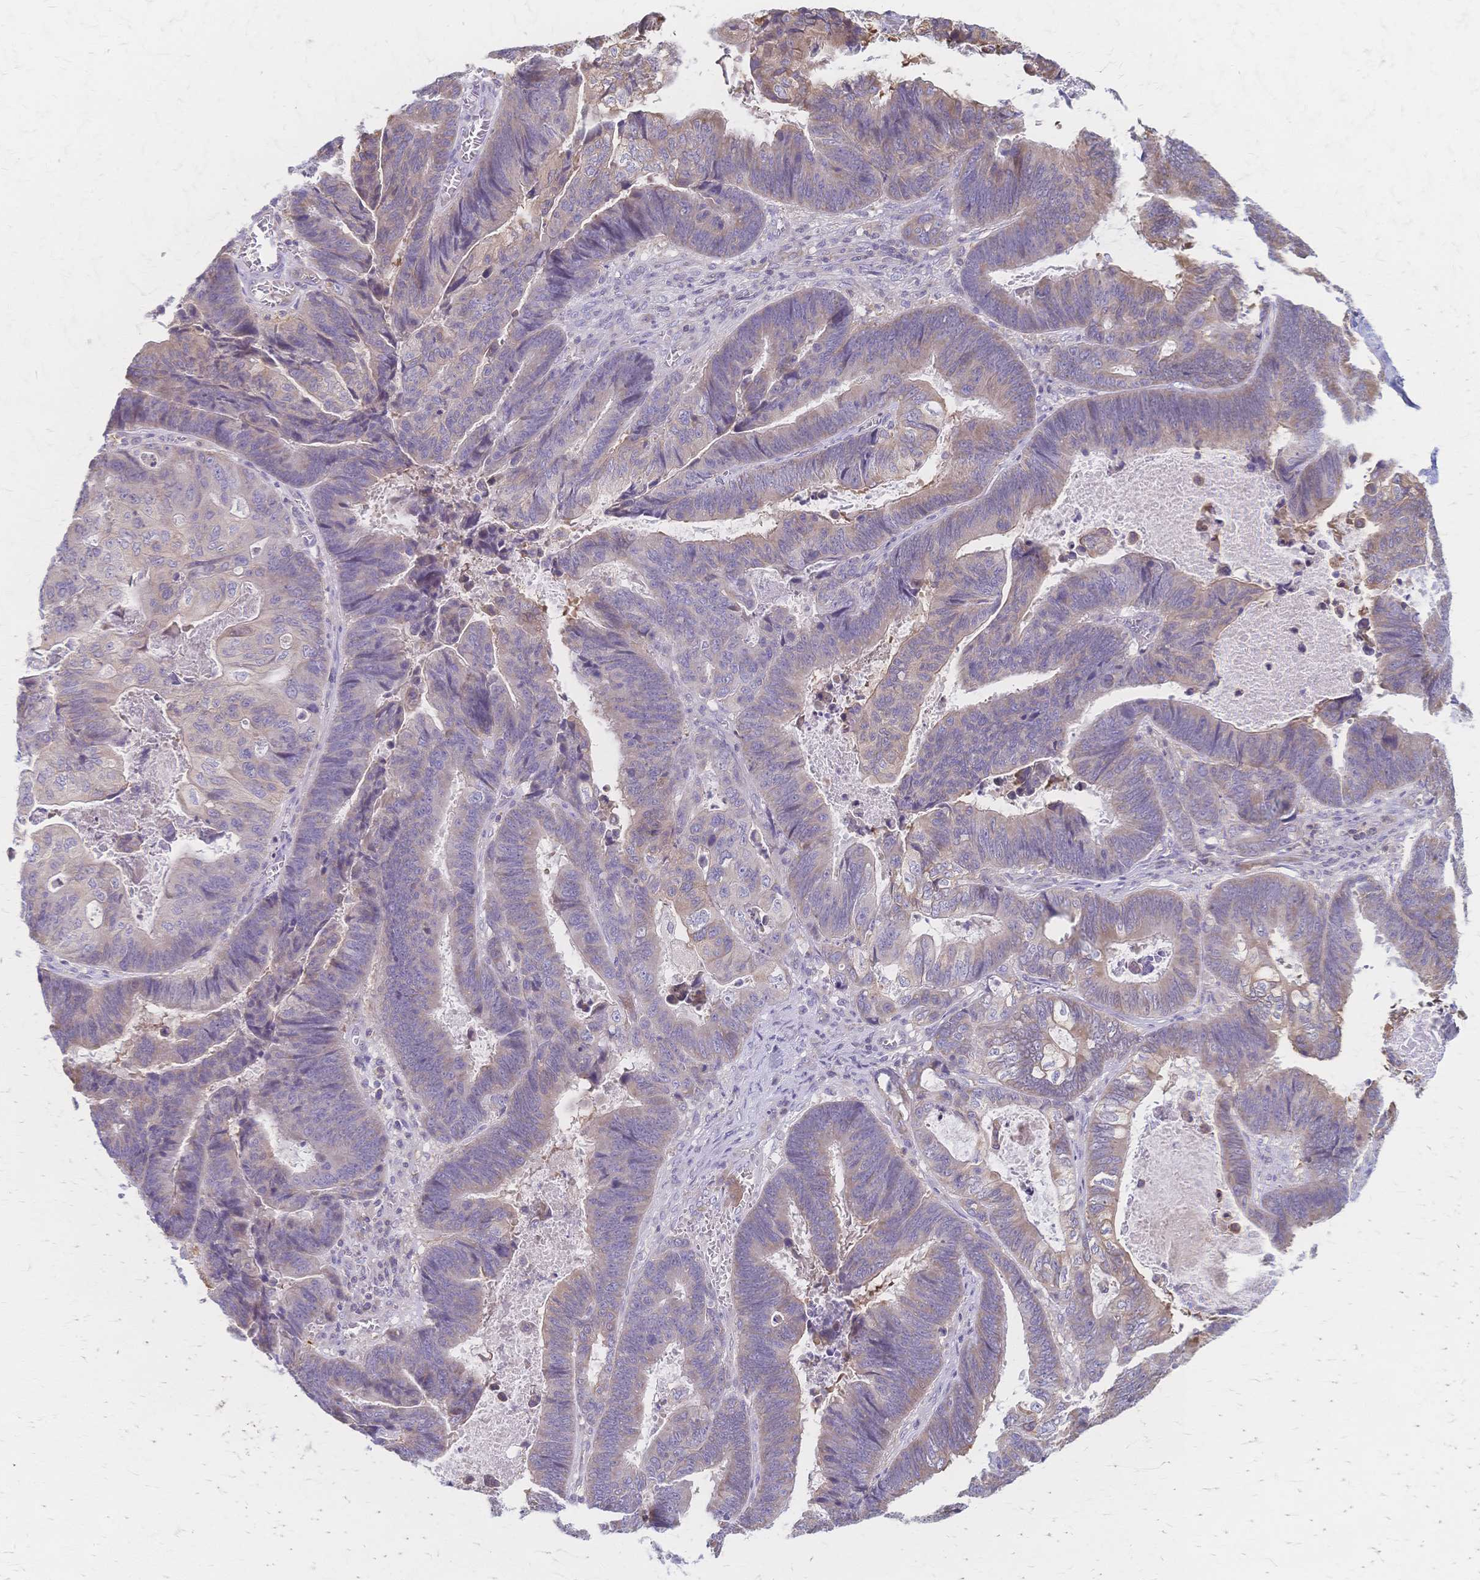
{"staining": {"intensity": "weak", "quantity": "25%-75%", "location": "cytoplasmic/membranous"}, "tissue": "lung cancer", "cell_type": "Tumor cells", "image_type": "cancer", "snomed": [{"axis": "morphology", "description": "Aneuploidy"}, {"axis": "morphology", "description": "Adenocarcinoma, NOS"}, {"axis": "morphology", "description": "Adenocarcinoma primary or metastatic"}, {"axis": "topography", "description": "Lung"}], "caption": "Brown immunohistochemical staining in human lung adenocarcinoma primary or metastatic exhibits weak cytoplasmic/membranous expression in about 25%-75% of tumor cells. The protein of interest is shown in brown color, while the nuclei are stained blue.", "gene": "CYB5A", "patient": {"sex": "female", "age": 75}}